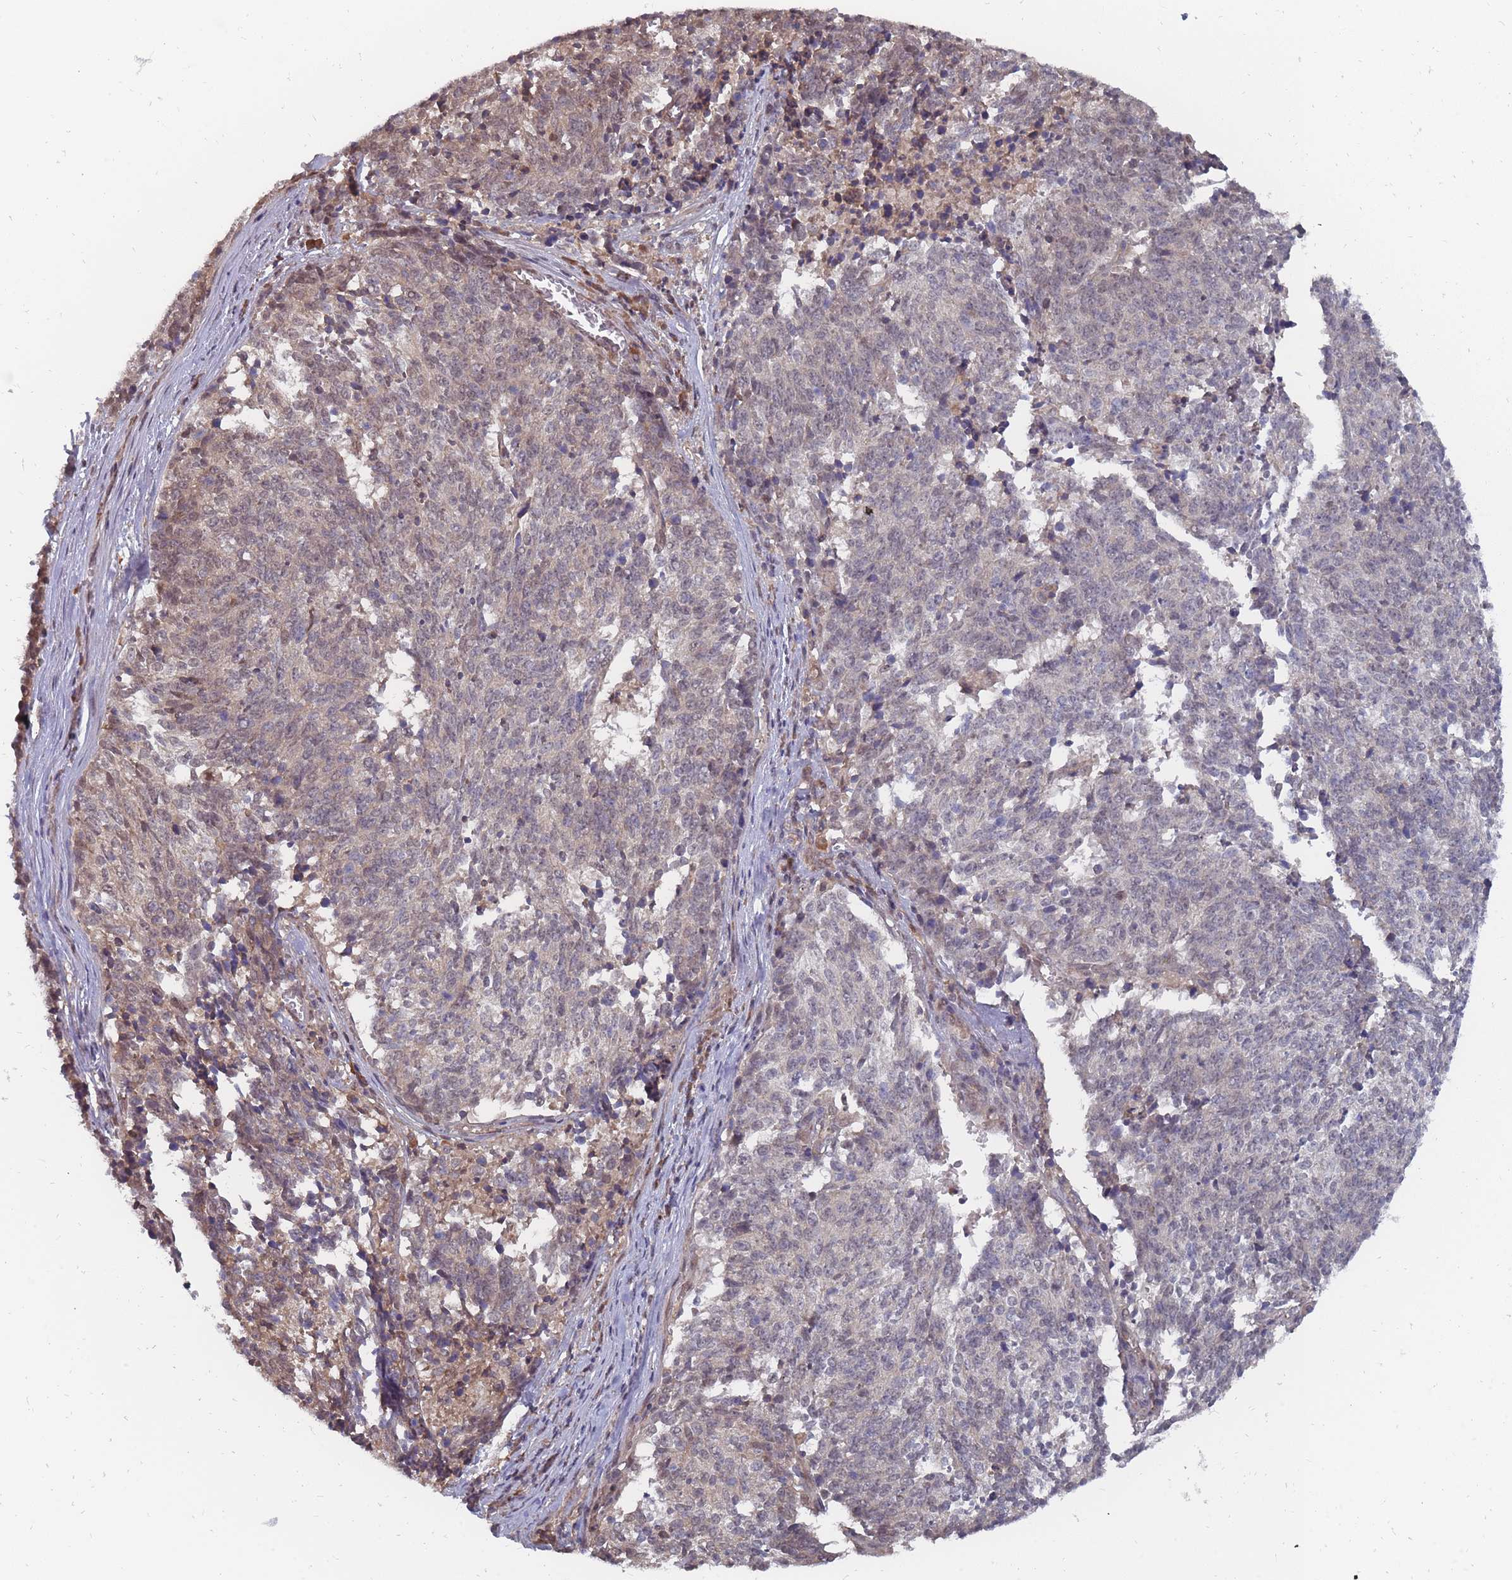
{"staining": {"intensity": "weak", "quantity": "<25%", "location": "cytoplasmic/membranous,nuclear"}, "tissue": "cervical cancer", "cell_type": "Tumor cells", "image_type": "cancer", "snomed": [{"axis": "morphology", "description": "Squamous cell carcinoma, NOS"}, {"axis": "topography", "description": "Cervix"}], "caption": "Micrograph shows no significant protein staining in tumor cells of cervical cancer (squamous cell carcinoma).", "gene": "NKD1", "patient": {"sex": "female", "age": 29}}